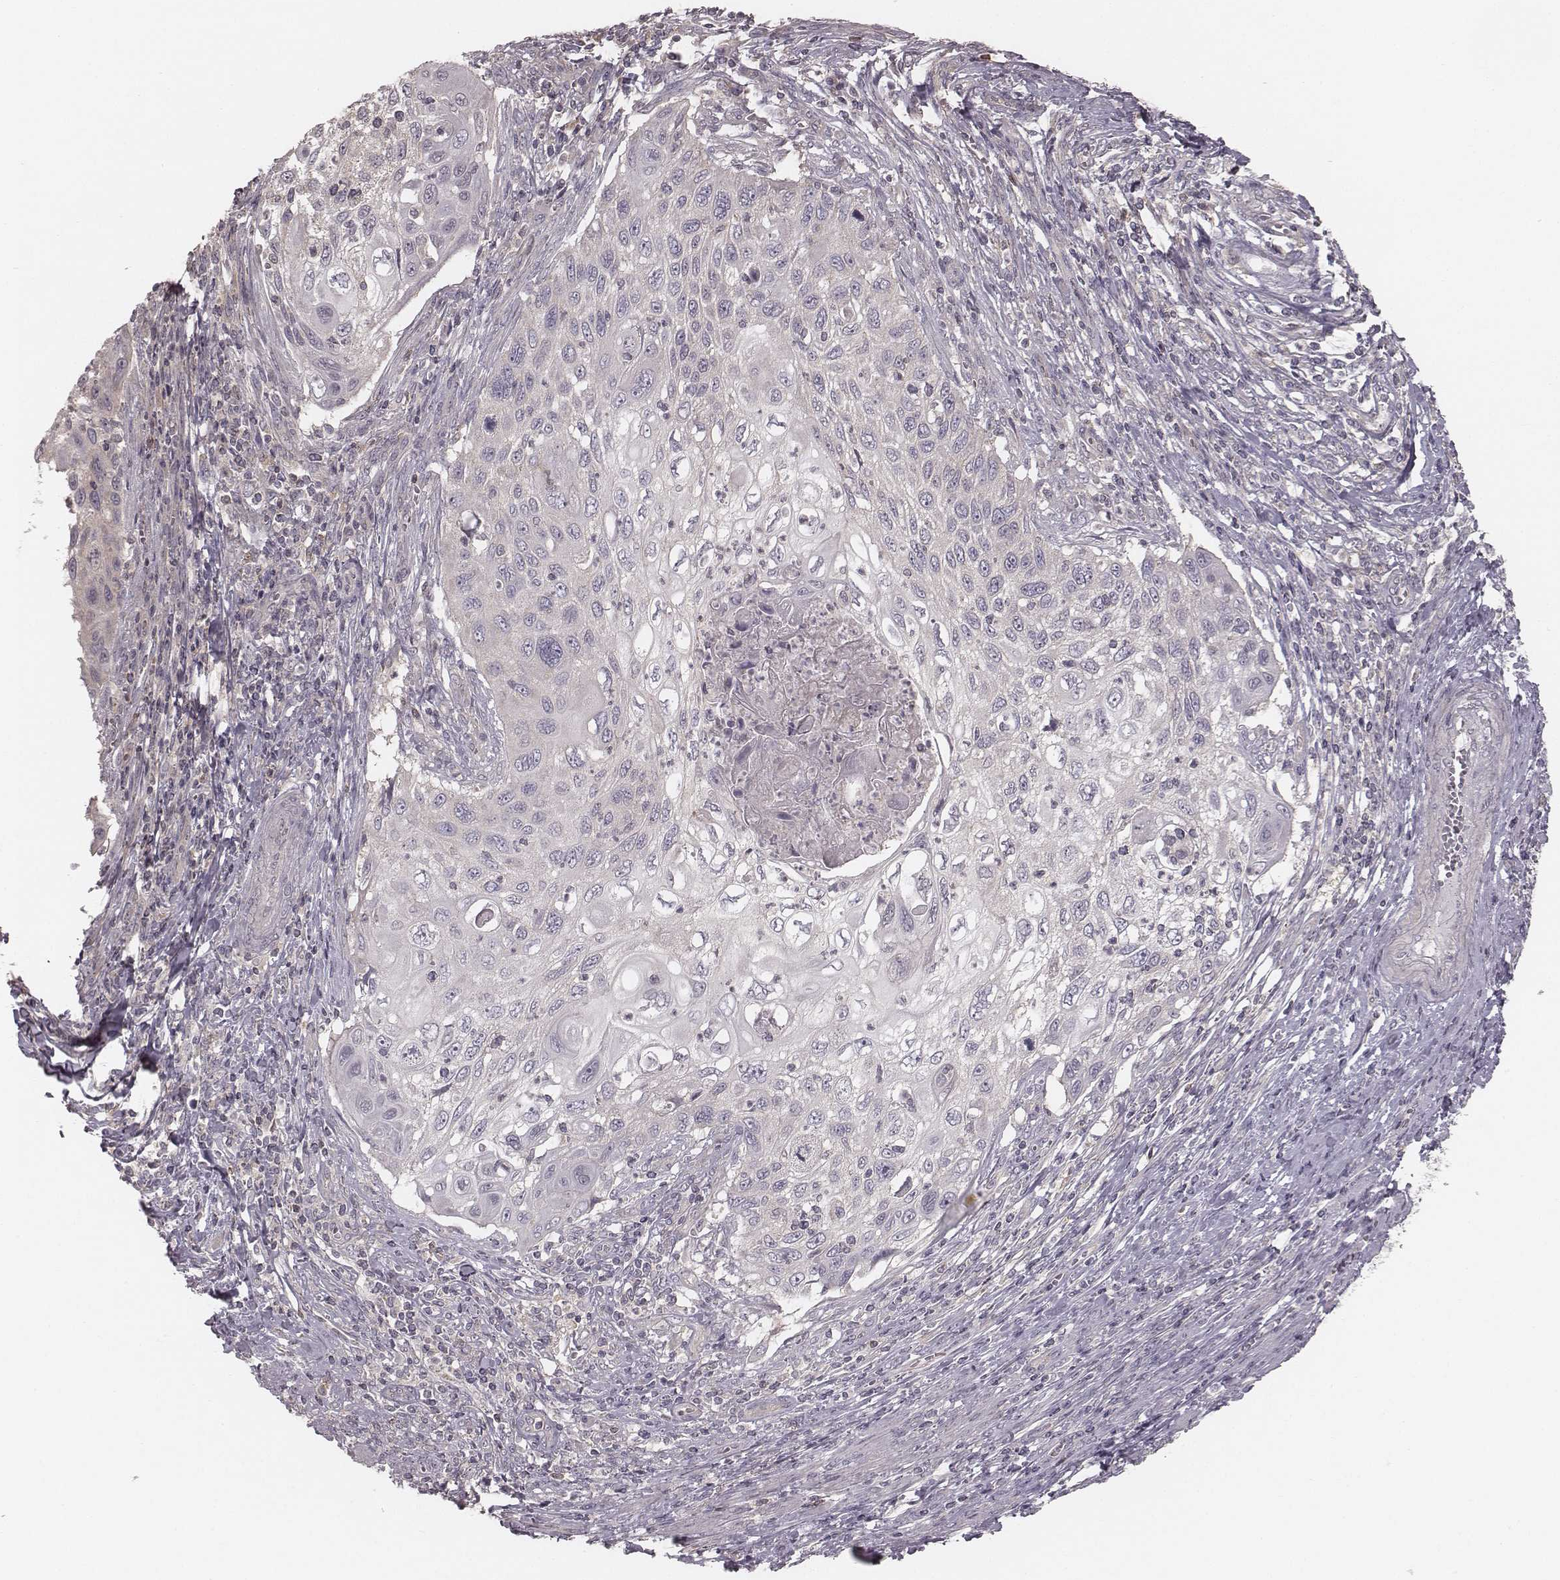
{"staining": {"intensity": "negative", "quantity": "none", "location": "none"}, "tissue": "cervical cancer", "cell_type": "Tumor cells", "image_type": "cancer", "snomed": [{"axis": "morphology", "description": "Squamous cell carcinoma, NOS"}, {"axis": "topography", "description": "Cervix"}], "caption": "Tumor cells show no significant protein staining in cervical cancer. Brightfield microscopy of IHC stained with DAB (3,3'-diaminobenzidine) (brown) and hematoxylin (blue), captured at high magnification.", "gene": "TDRD5", "patient": {"sex": "female", "age": 70}}